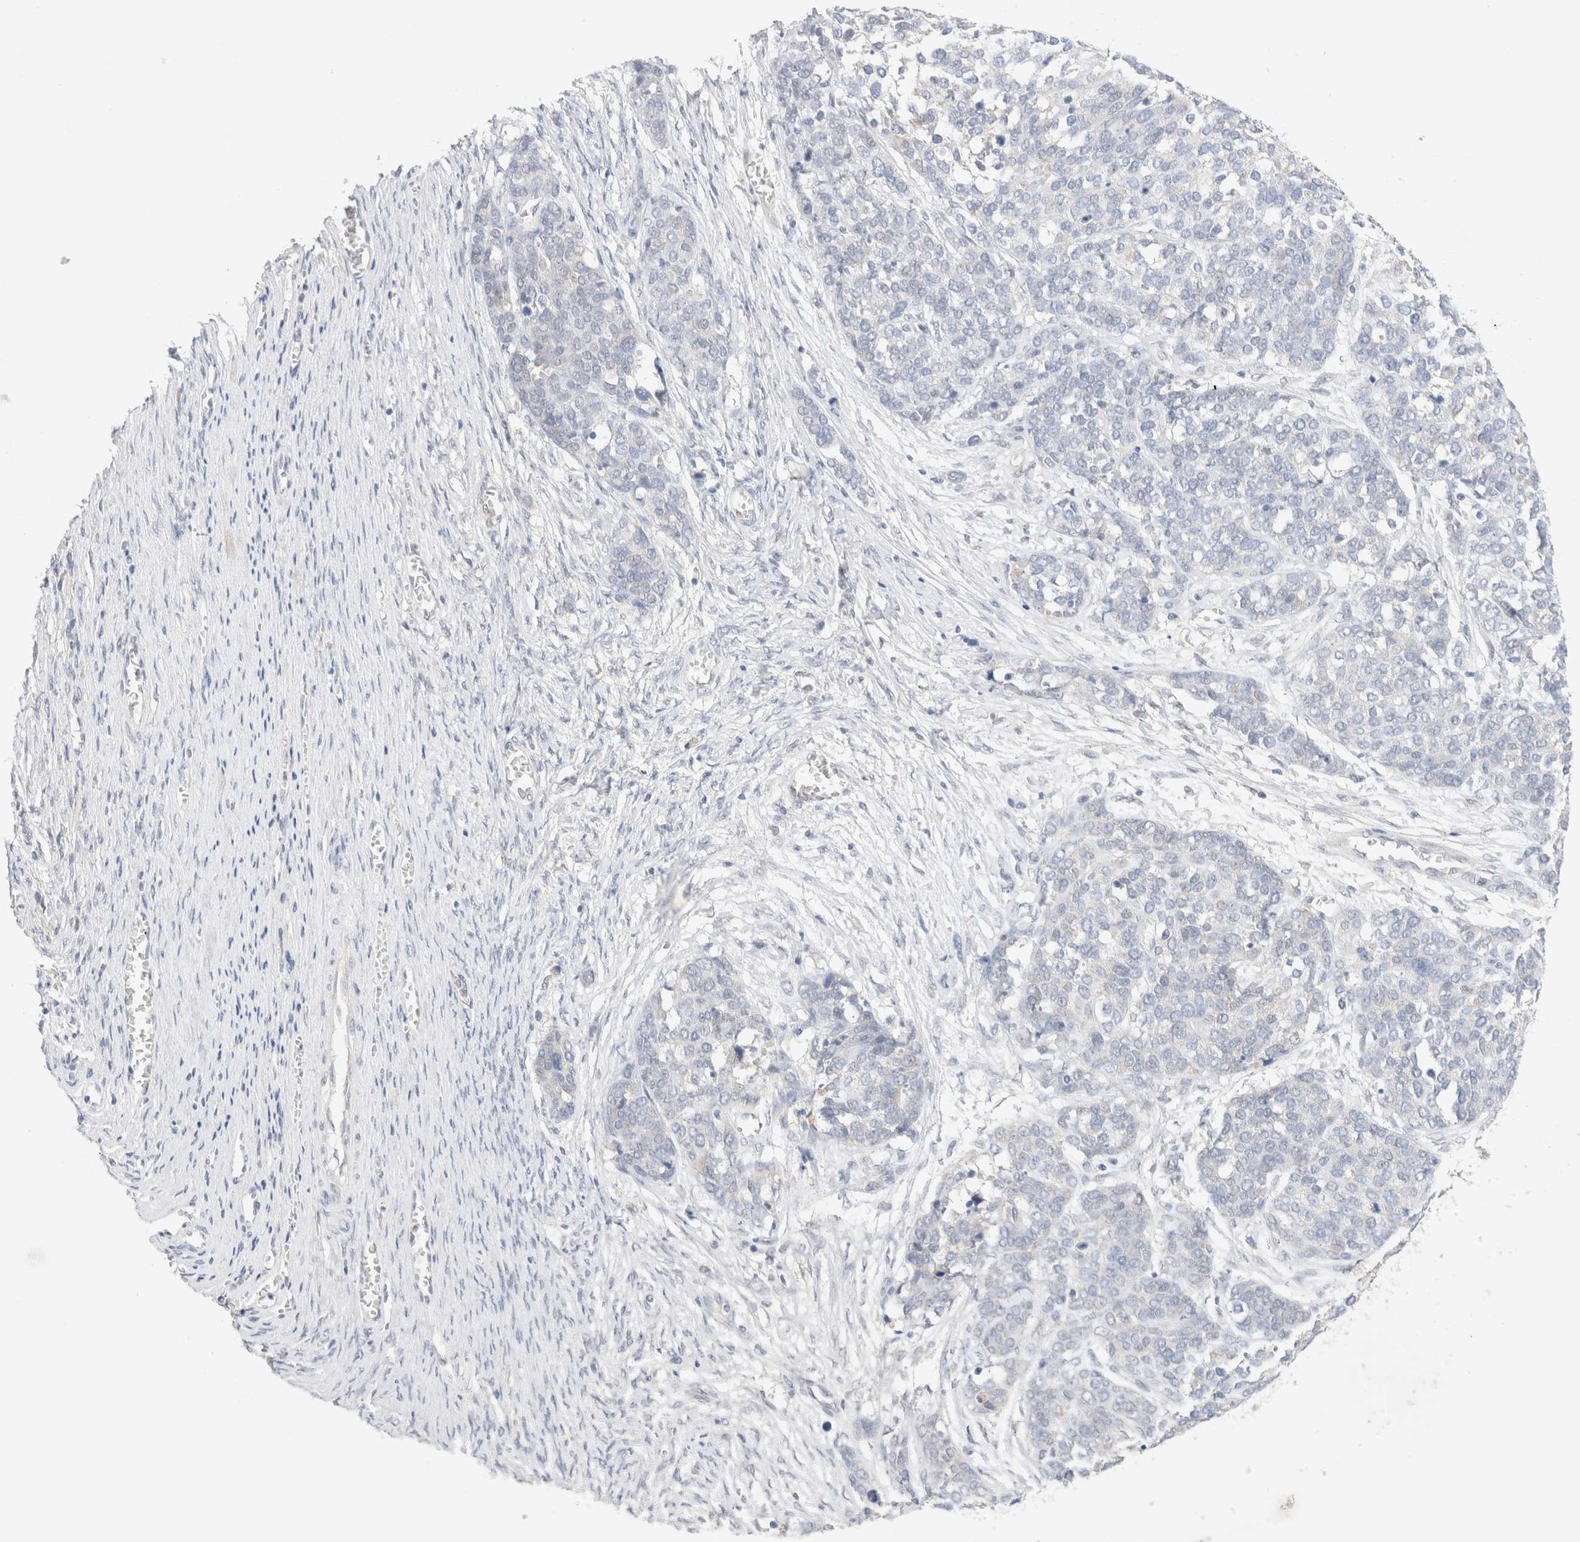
{"staining": {"intensity": "negative", "quantity": "none", "location": "none"}, "tissue": "ovarian cancer", "cell_type": "Tumor cells", "image_type": "cancer", "snomed": [{"axis": "morphology", "description": "Cystadenocarcinoma, serous, NOS"}, {"axis": "topography", "description": "Ovary"}], "caption": "An immunohistochemistry photomicrograph of ovarian cancer is shown. There is no staining in tumor cells of ovarian cancer.", "gene": "SPATA20", "patient": {"sex": "female", "age": 44}}